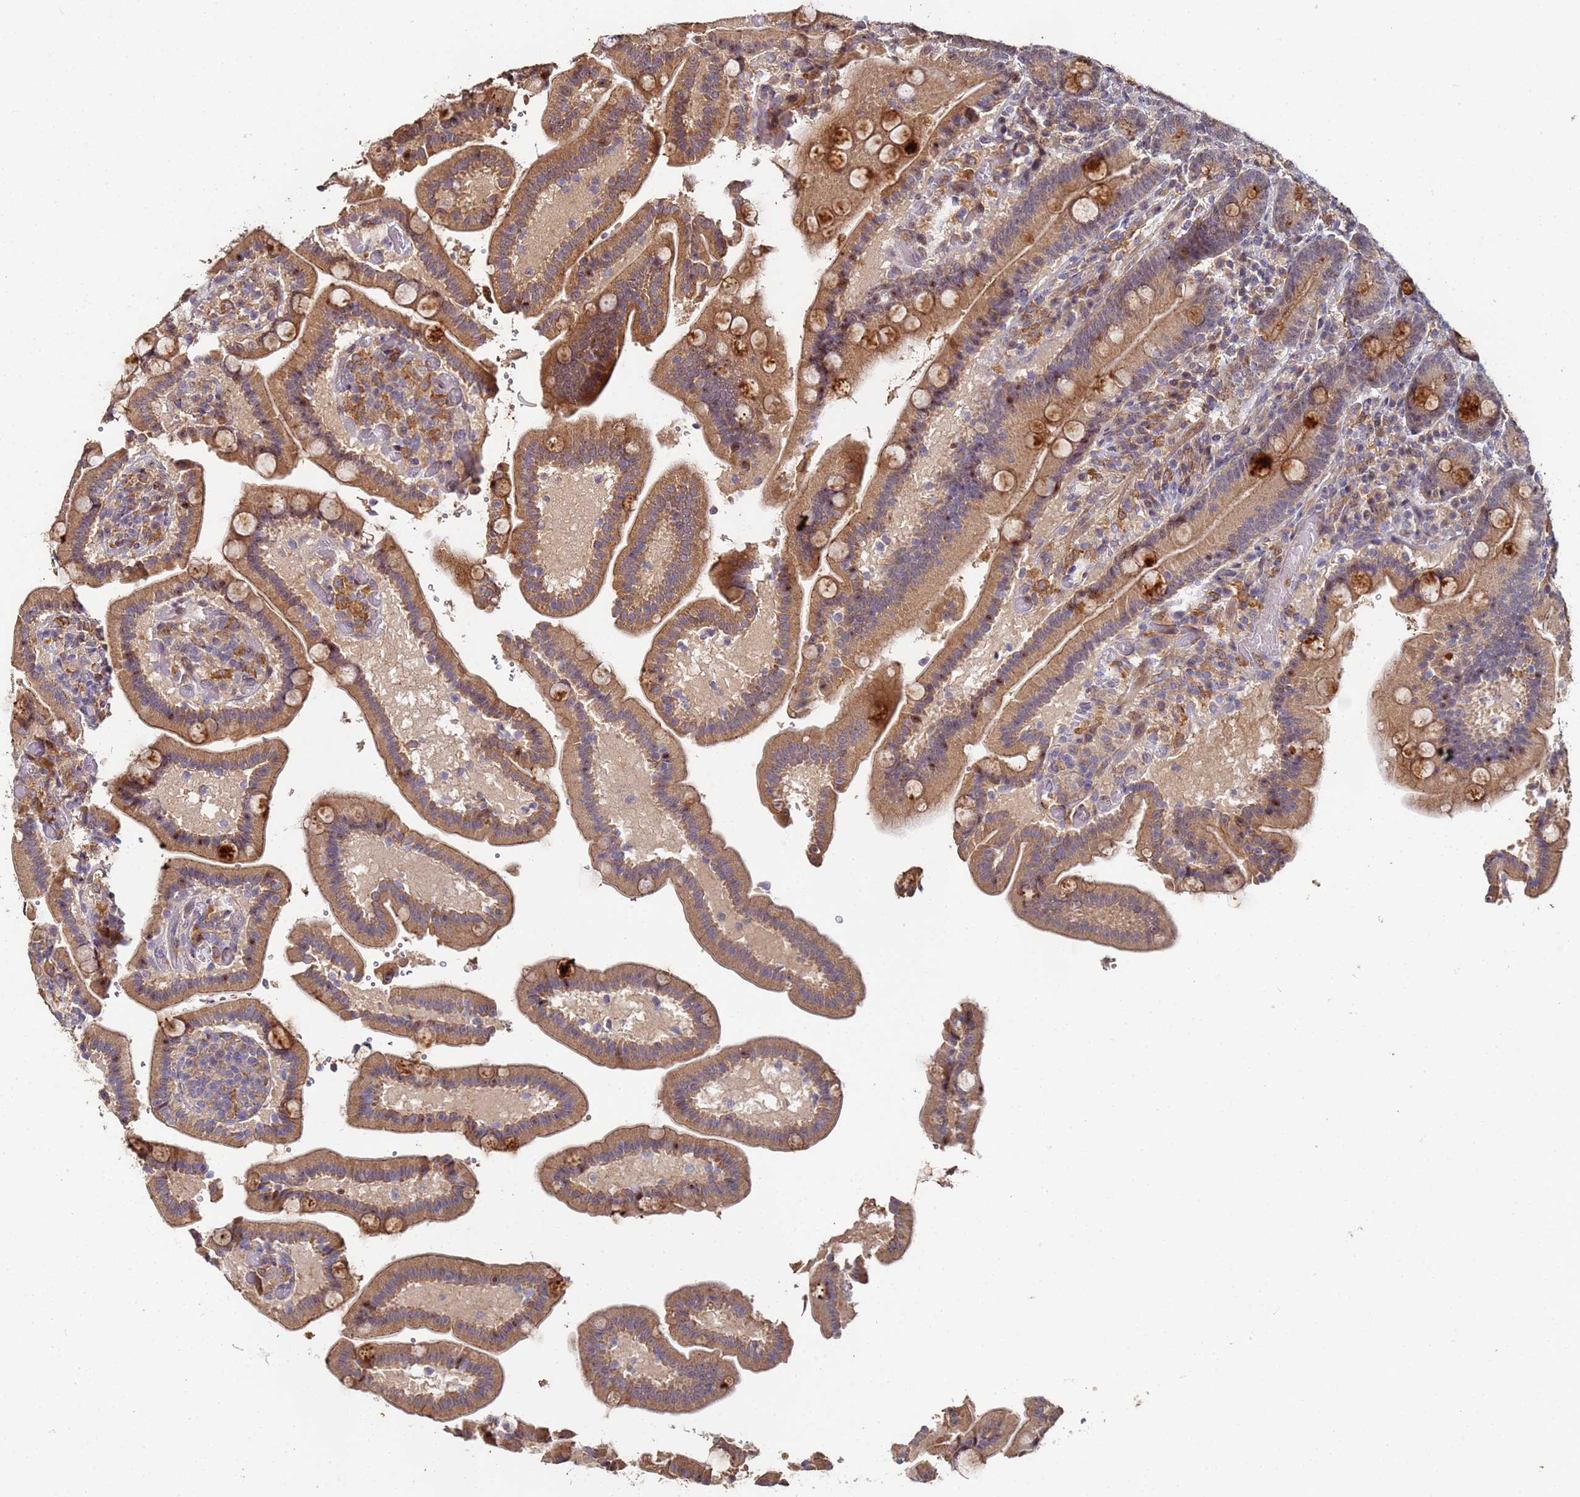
{"staining": {"intensity": "moderate", "quantity": ">75%", "location": "cytoplasmic/membranous"}, "tissue": "duodenum", "cell_type": "Glandular cells", "image_type": "normal", "snomed": [{"axis": "morphology", "description": "Normal tissue, NOS"}, {"axis": "topography", "description": "Duodenum"}], "caption": "Normal duodenum reveals moderate cytoplasmic/membranous positivity in approximately >75% of glandular cells The protein of interest is stained brown, and the nuclei are stained in blue (DAB IHC with brightfield microscopy, high magnification)..", "gene": "OSER1", "patient": {"sex": "female", "age": 62}}